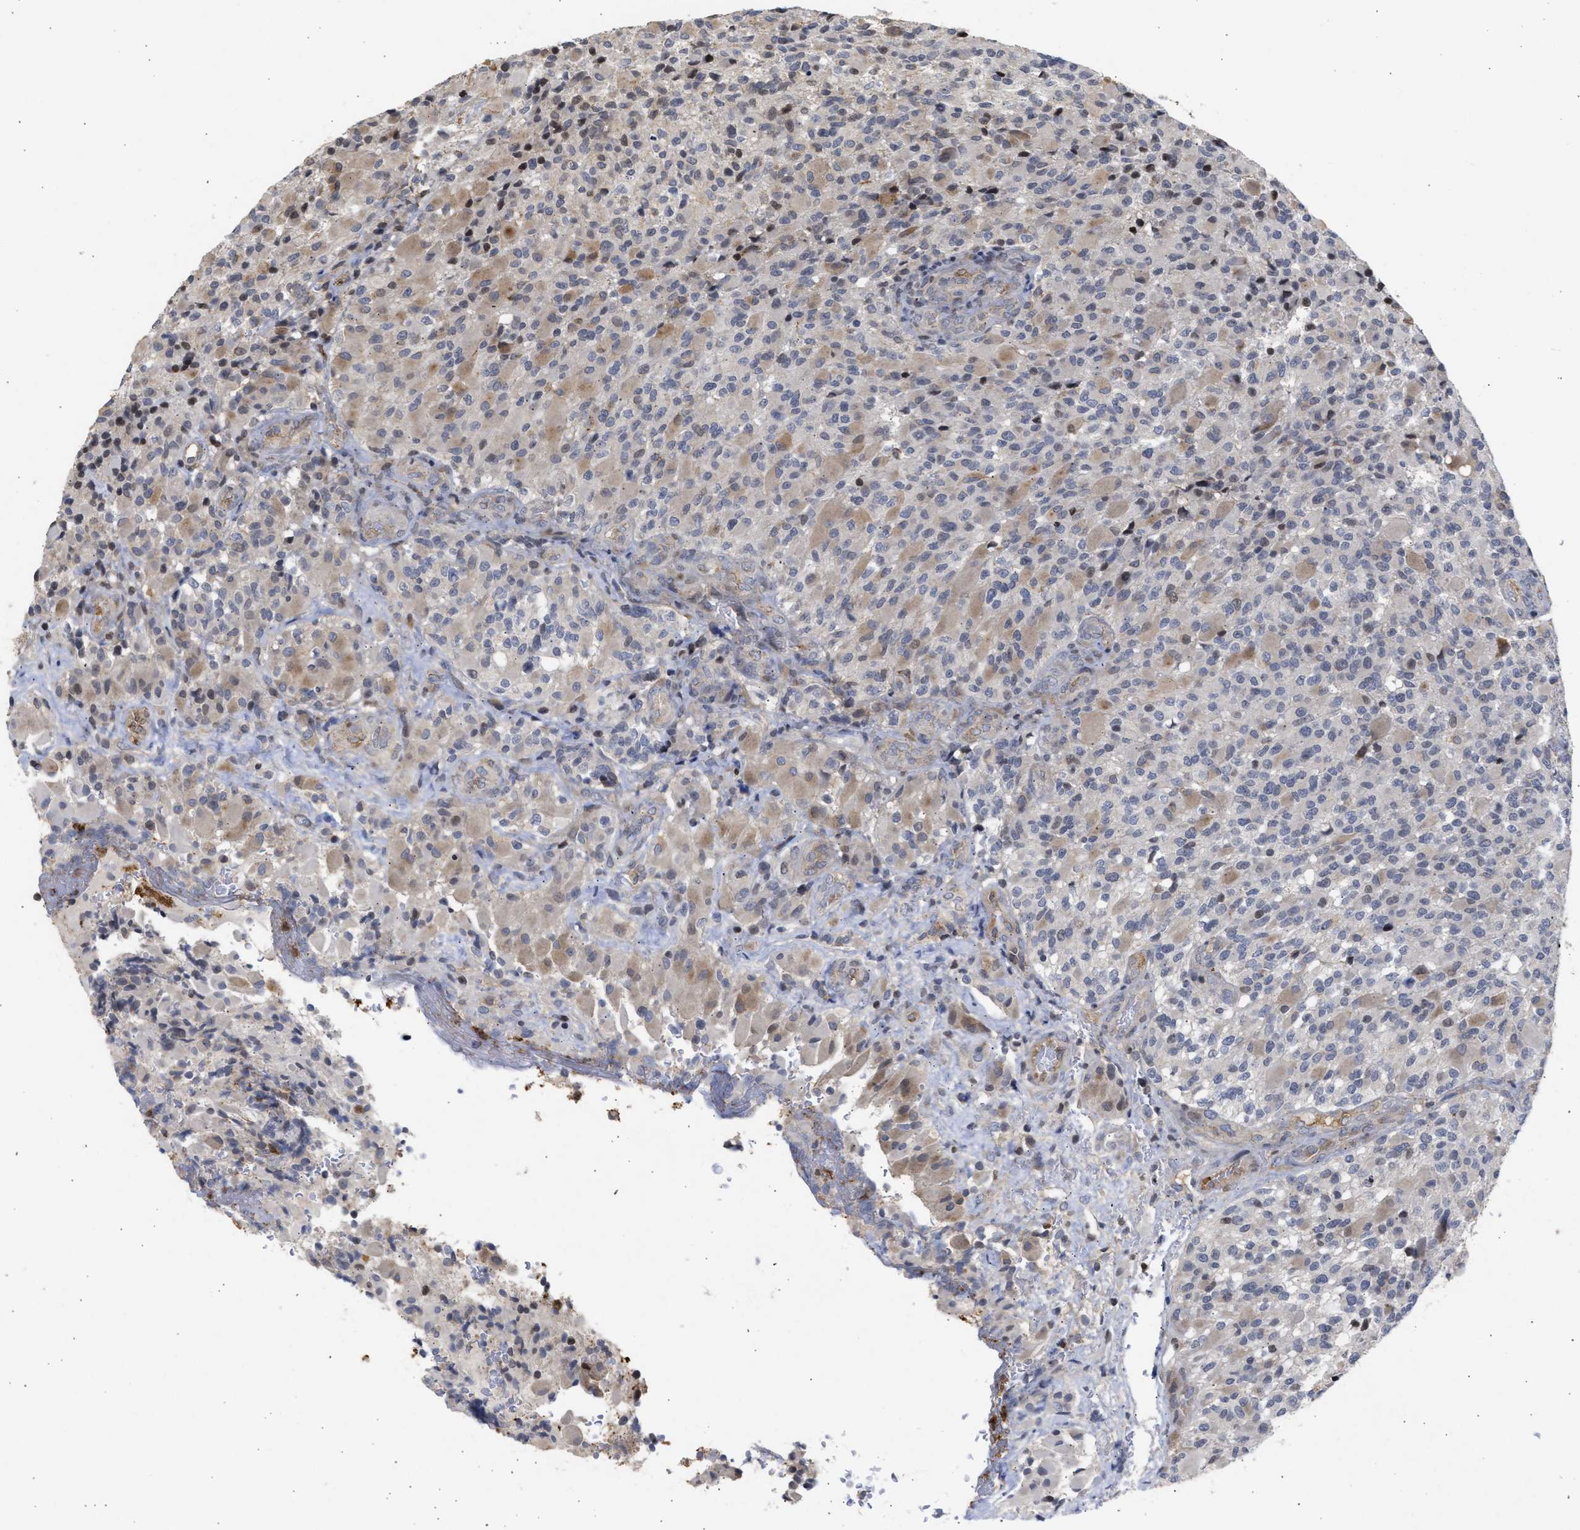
{"staining": {"intensity": "moderate", "quantity": "<25%", "location": "cytoplasmic/membranous"}, "tissue": "glioma", "cell_type": "Tumor cells", "image_type": "cancer", "snomed": [{"axis": "morphology", "description": "Glioma, malignant, High grade"}, {"axis": "topography", "description": "Brain"}], "caption": "Glioma stained with DAB IHC shows low levels of moderate cytoplasmic/membranous staining in about <25% of tumor cells.", "gene": "ENSG00000142539", "patient": {"sex": "male", "age": 71}}